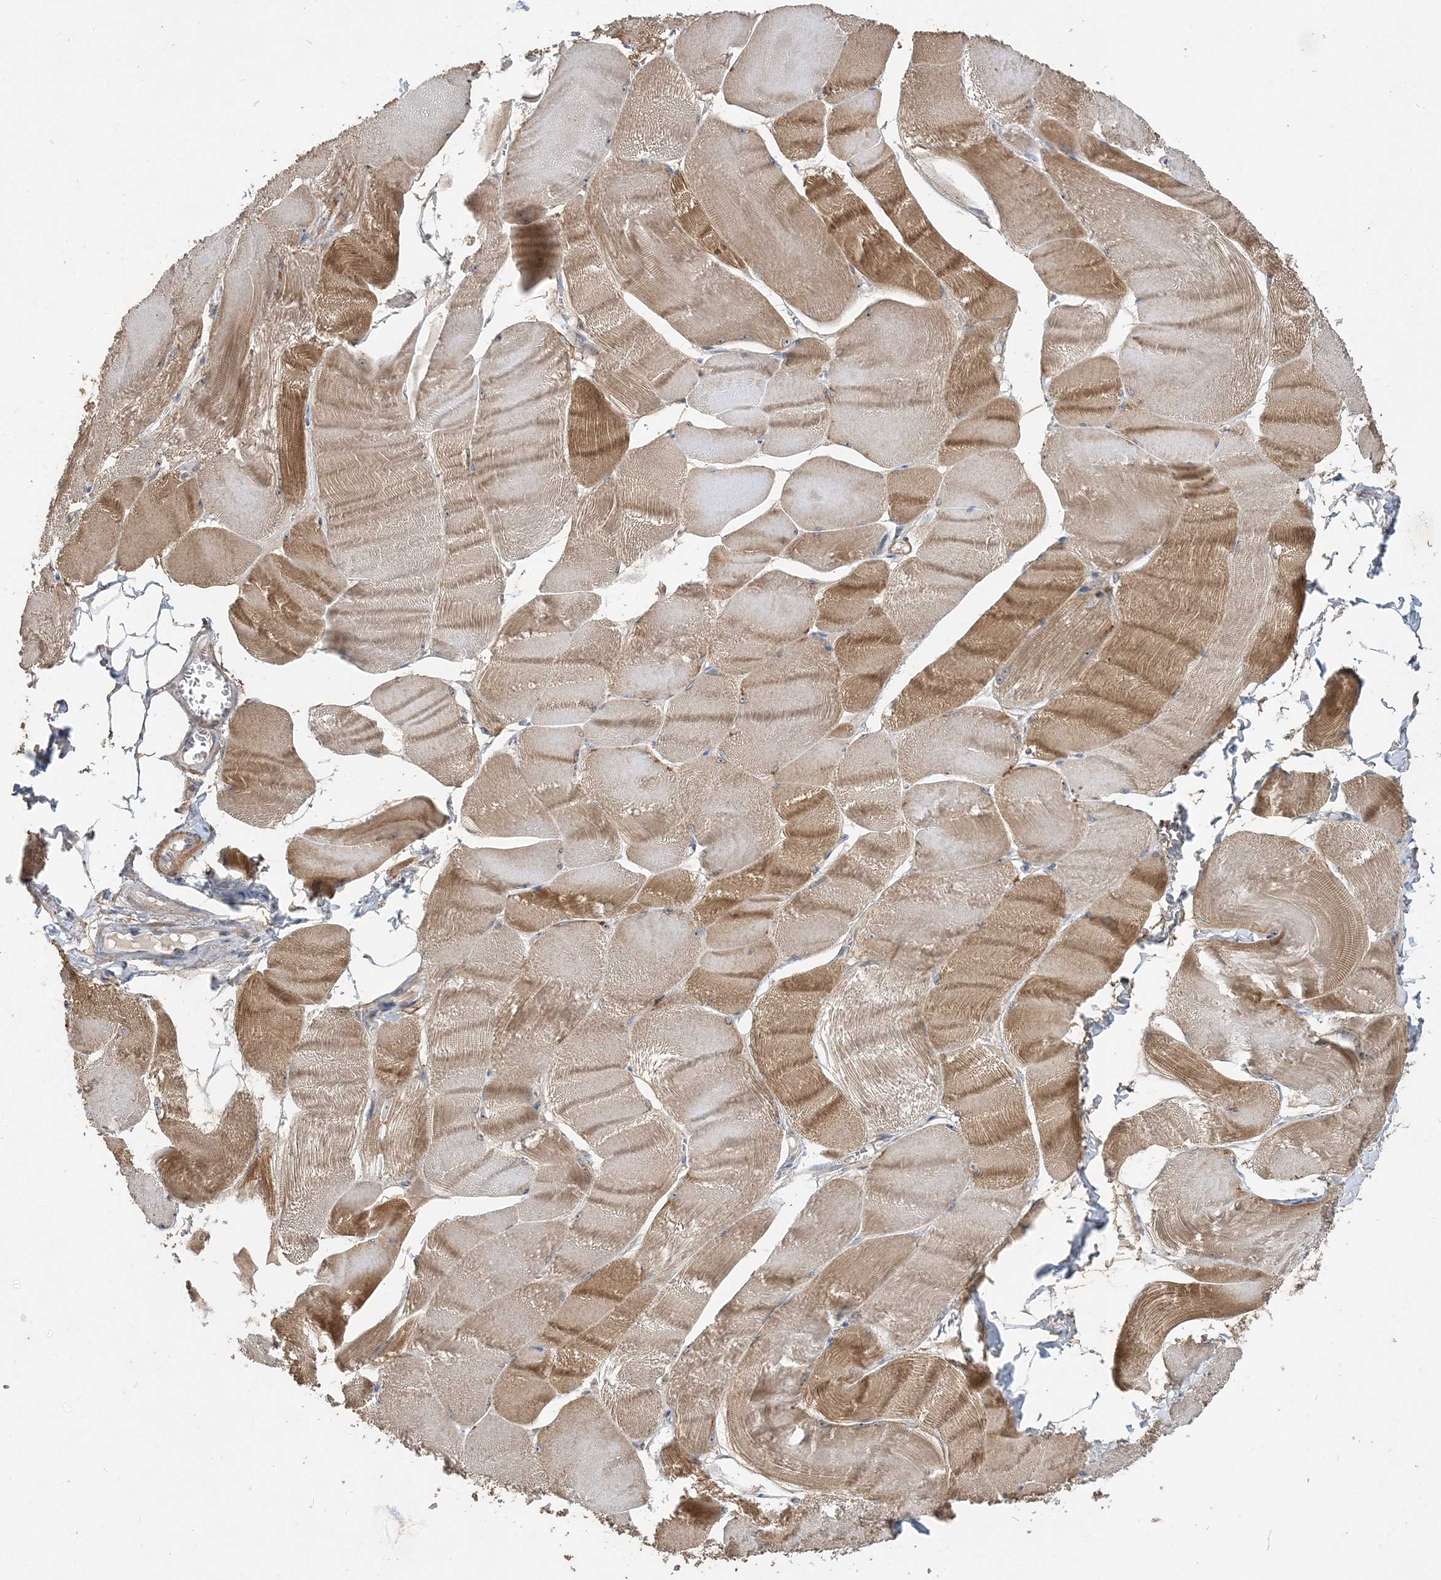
{"staining": {"intensity": "moderate", "quantity": "25%-75%", "location": "cytoplasmic/membranous"}, "tissue": "skeletal muscle", "cell_type": "Myocytes", "image_type": "normal", "snomed": [{"axis": "morphology", "description": "Normal tissue, NOS"}, {"axis": "morphology", "description": "Basal cell carcinoma"}, {"axis": "topography", "description": "Skeletal muscle"}], "caption": "IHC histopathology image of normal skeletal muscle: human skeletal muscle stained using immunohistochemistry (IHC) reveals medium levels of moderate protein expression localized specifically in the cytoplasmic/membranous of myocytes, appearing as a cytoplasmic/membranous brown color.", "gene": "FEZ2", "patient": {"sex": "female", "age": 64}}